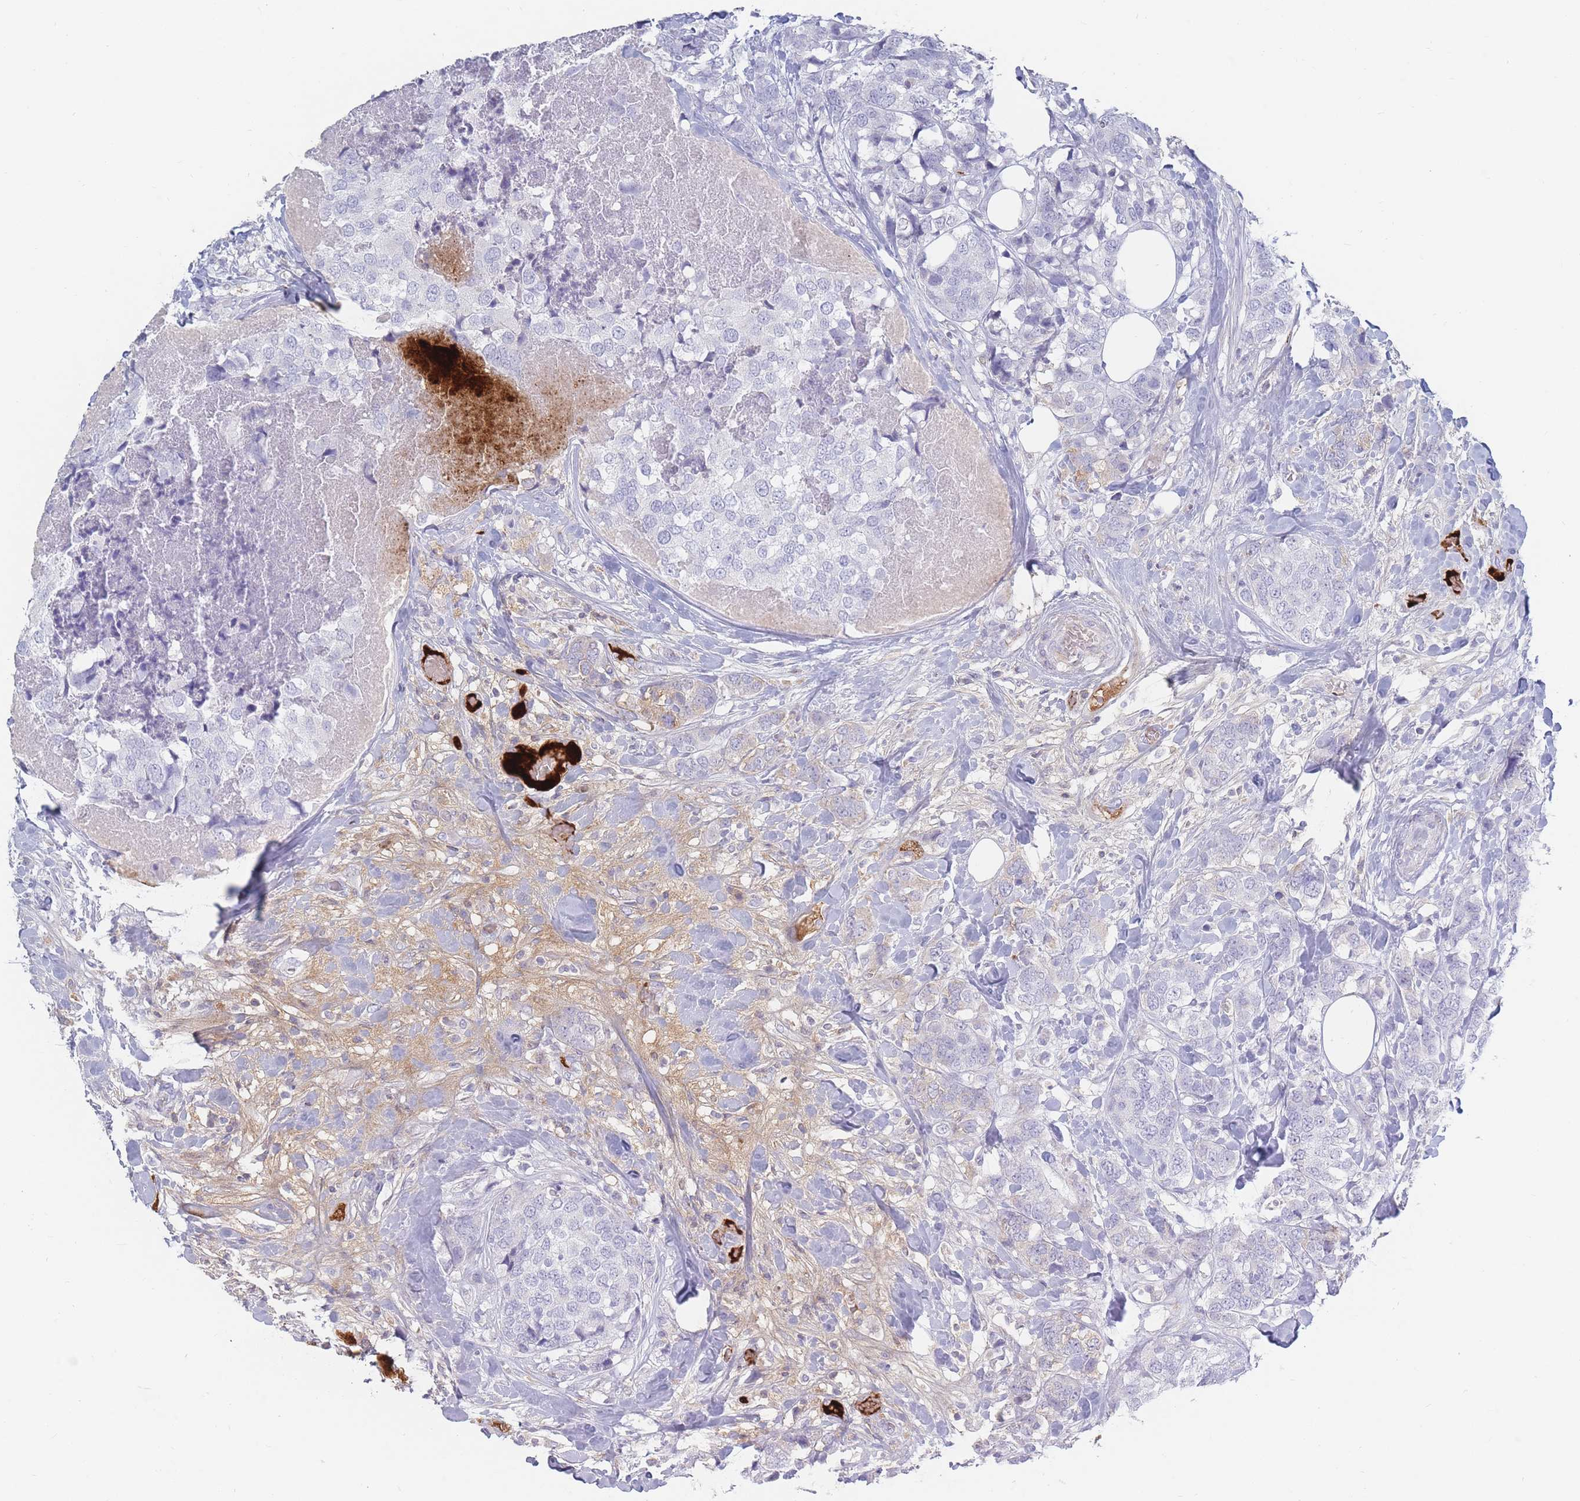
{"staining": {"intensity": "negative", "quantity": "none", "location": "none"}, "tissue": "breast cancer", "cell_type": "Tumor cells", "image_type": "cancer", "snomed": [{"axis": "morphology", "description": "Lobular carcinoma"}, {"axis": "topography", "description": "Breast"}], "caption": "Protein analysis of lobular carcinoma (breast) reveals no significant positivity in tumor cells.", "gene": "PRG4", "patient": {"sex": "female", "age": 59}}